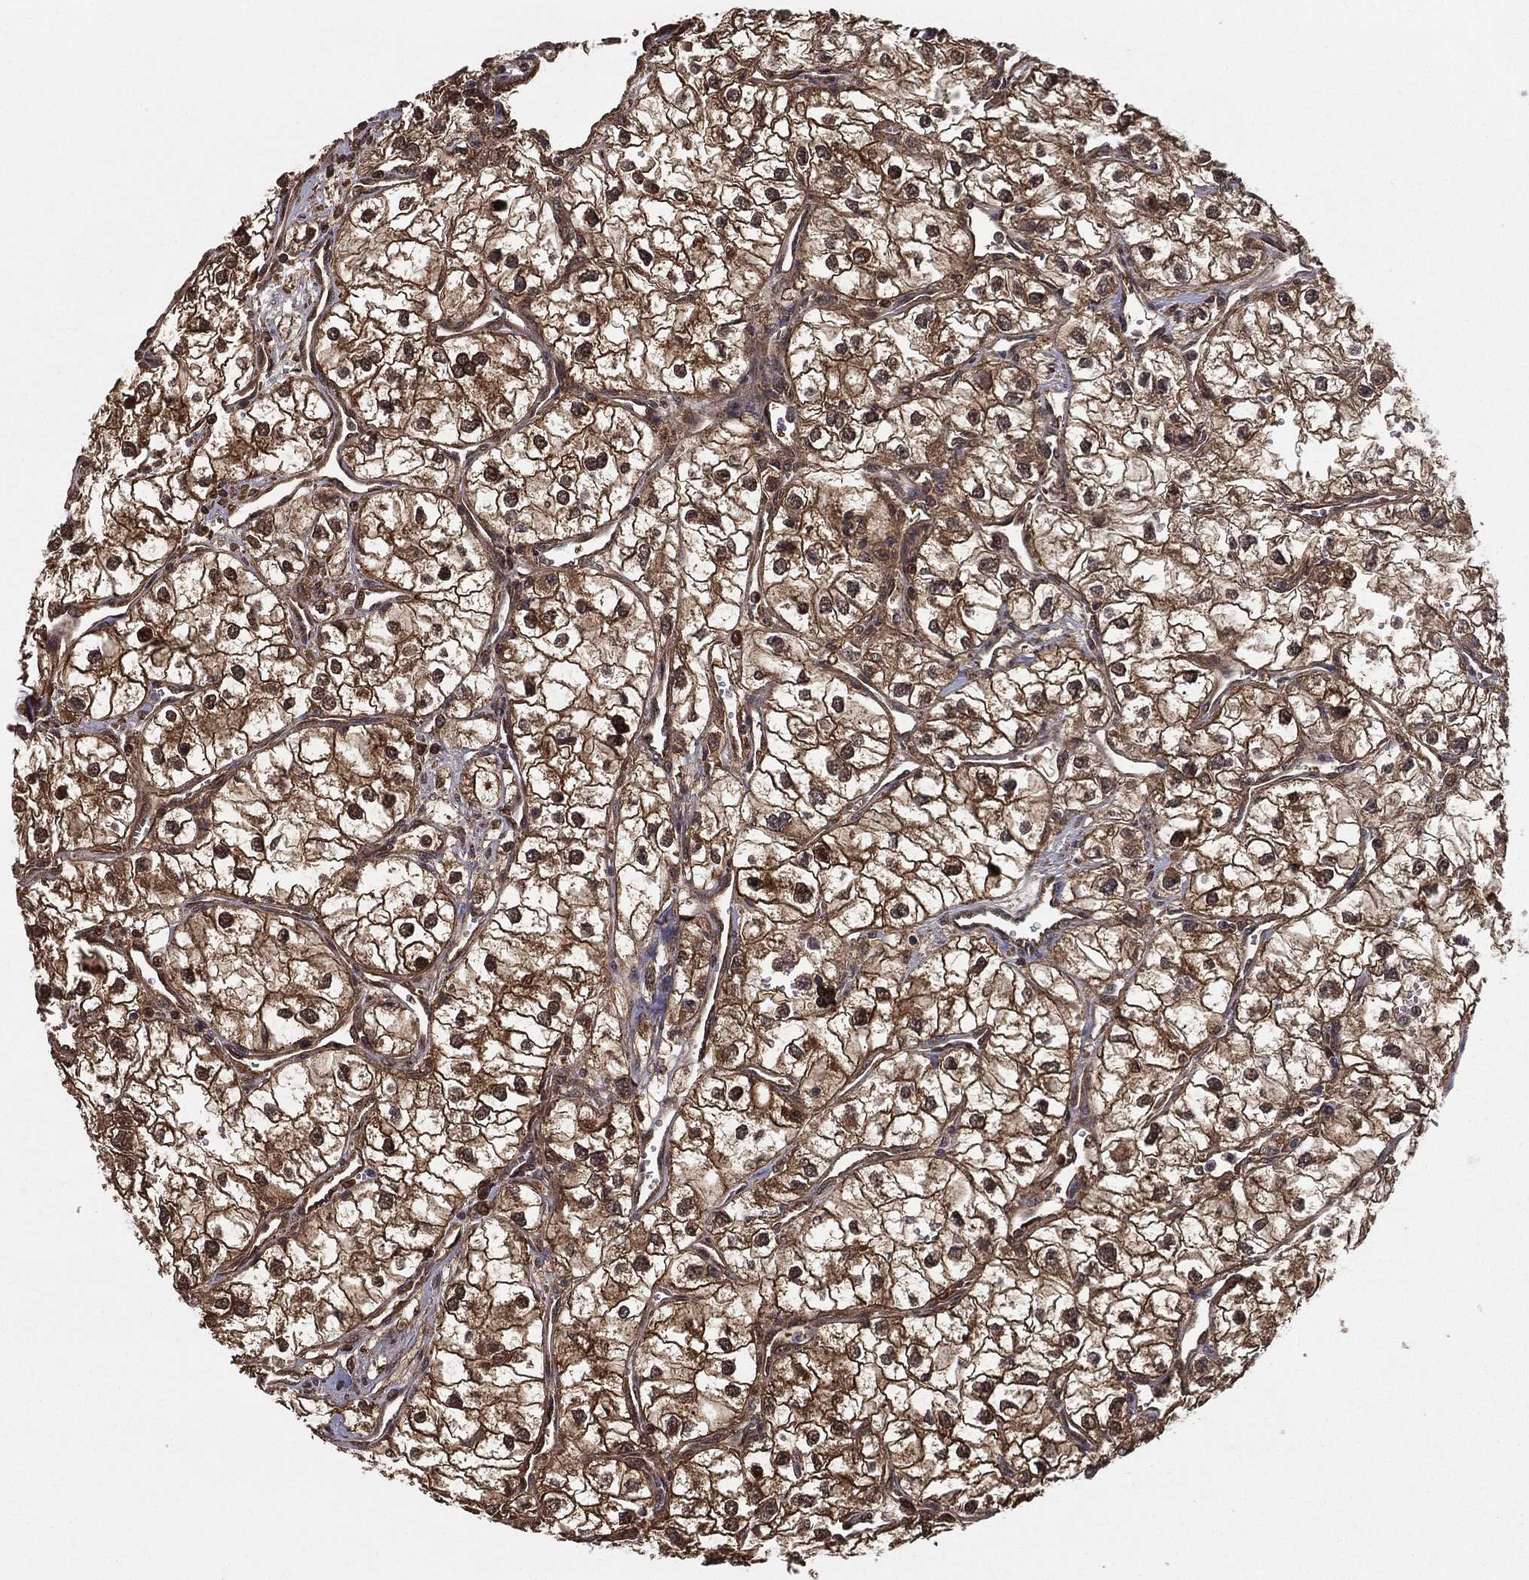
{"staining": {"intensity": "strong", "quantity": "25%-75%", "location": "cytoplasmic/membranous"}, "tissue": "renal cancer", "cell_type": "Tumor cells", "image_type": "cancer", "snomed": [{"axis": "morphology", "description": "Adenocarcinoma, NOS"}, {"axis": "topography", "description": "Kidney"}], "caption": "Immunohistochemistry histopathology image of neoplastic tissue: renal cancer stained using immunohistochemistry (IHC) reveals high levels of strong protein expression localized specifically in the cytoplasmic/membranous of tumor cells, appearing as a cytoplasmic/membranous brown color.", "gene": "SLC6A6", "patient": {"sex": "male", "age": 59}}